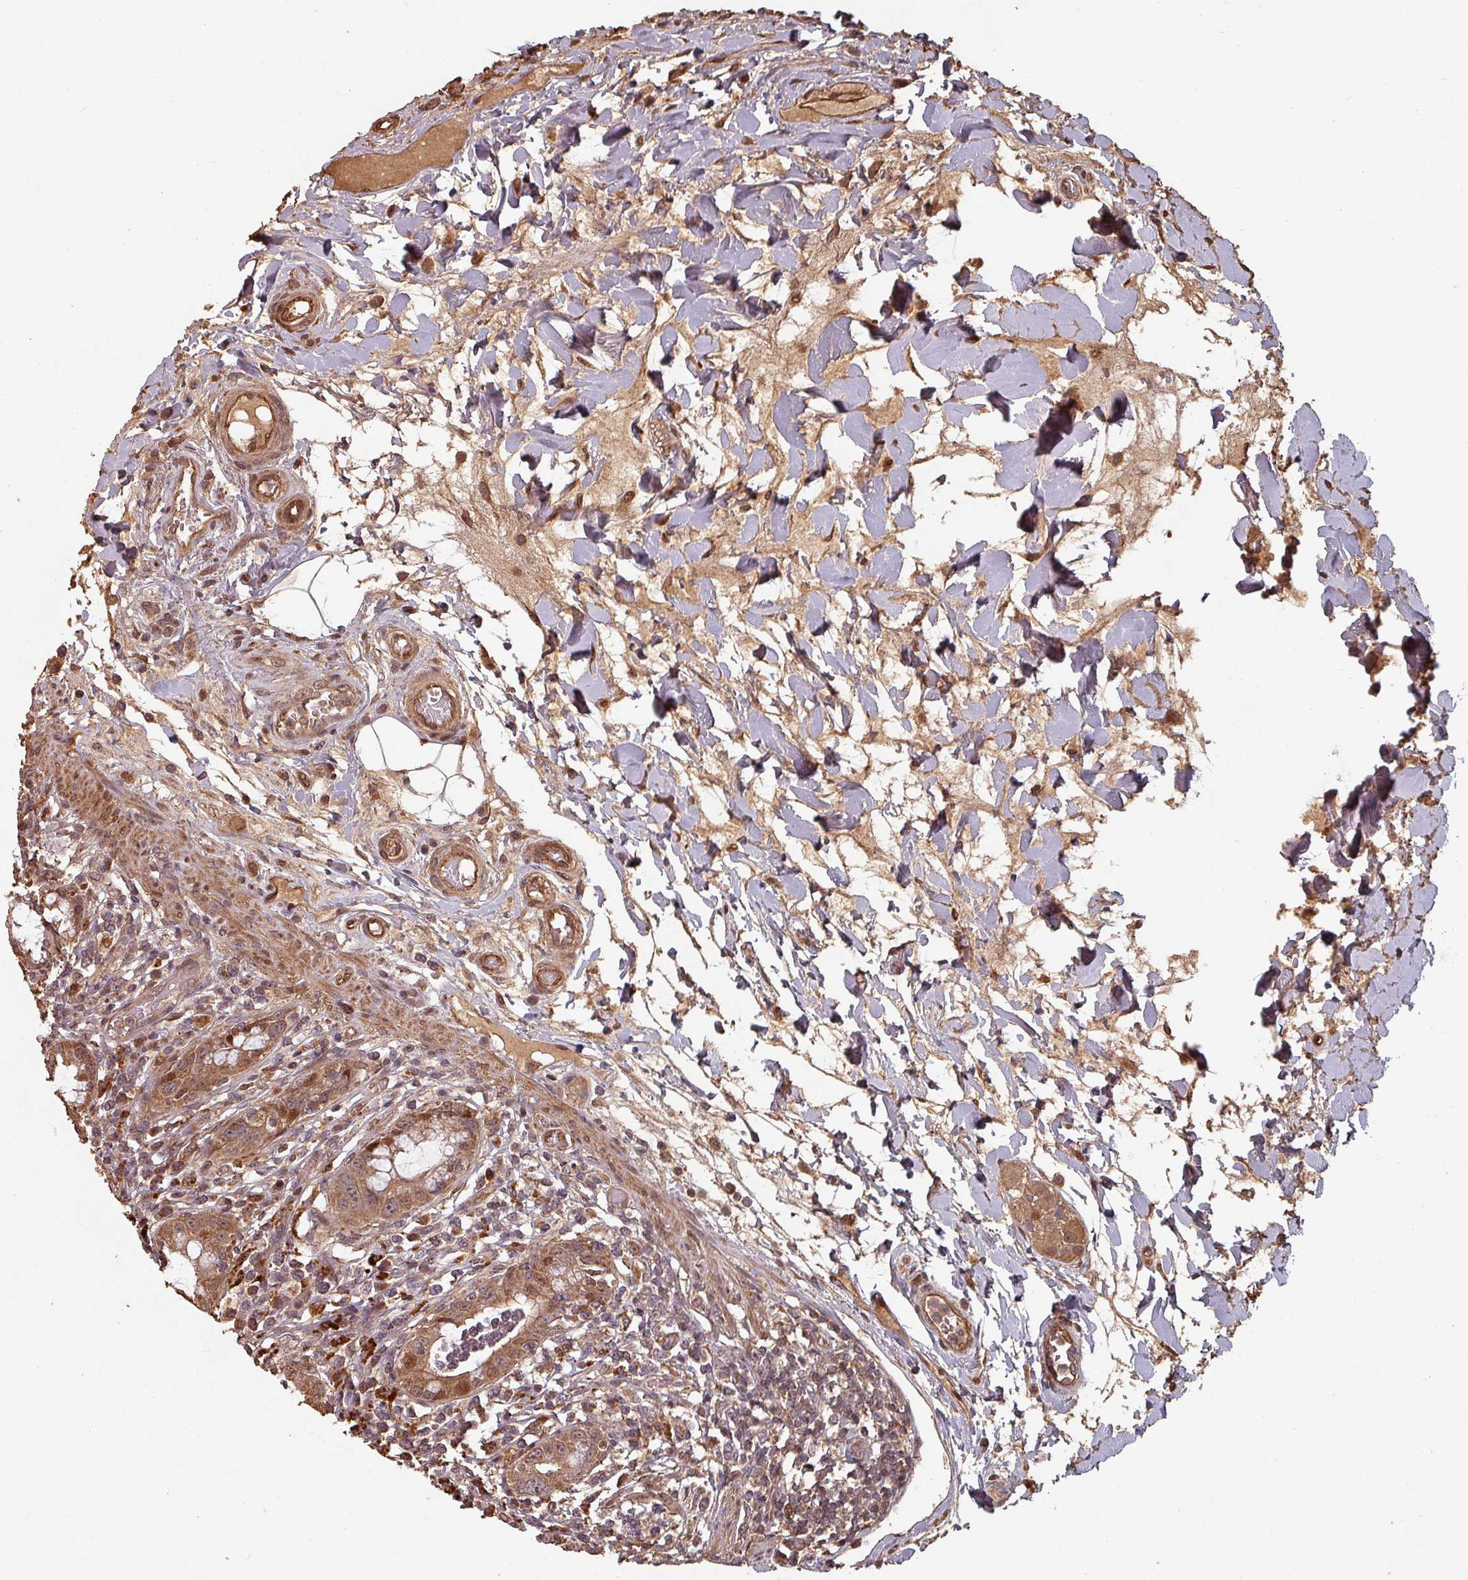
{"staining": {"intensity": "strong", "quantity": ">75%", "location": "cytoplasmic/membranous,nuclear"}, "tissue": "rectum", "cell_type": "Glandular cells", "image_type": "normal", "snomed": [{"axis": "morphology", "description": "Normal tissue, NOS"}, {"axis": "topography", "description": "Rectum"}], "caption": "About >75% of glandular cells in normal rectum demonstrate strong cytoplasmic/membranous,nuclear protein expression as visualized by brown immunohistochemical staining.", "gene": "EID1", "patient": {"sex": "female", "age": 57}}